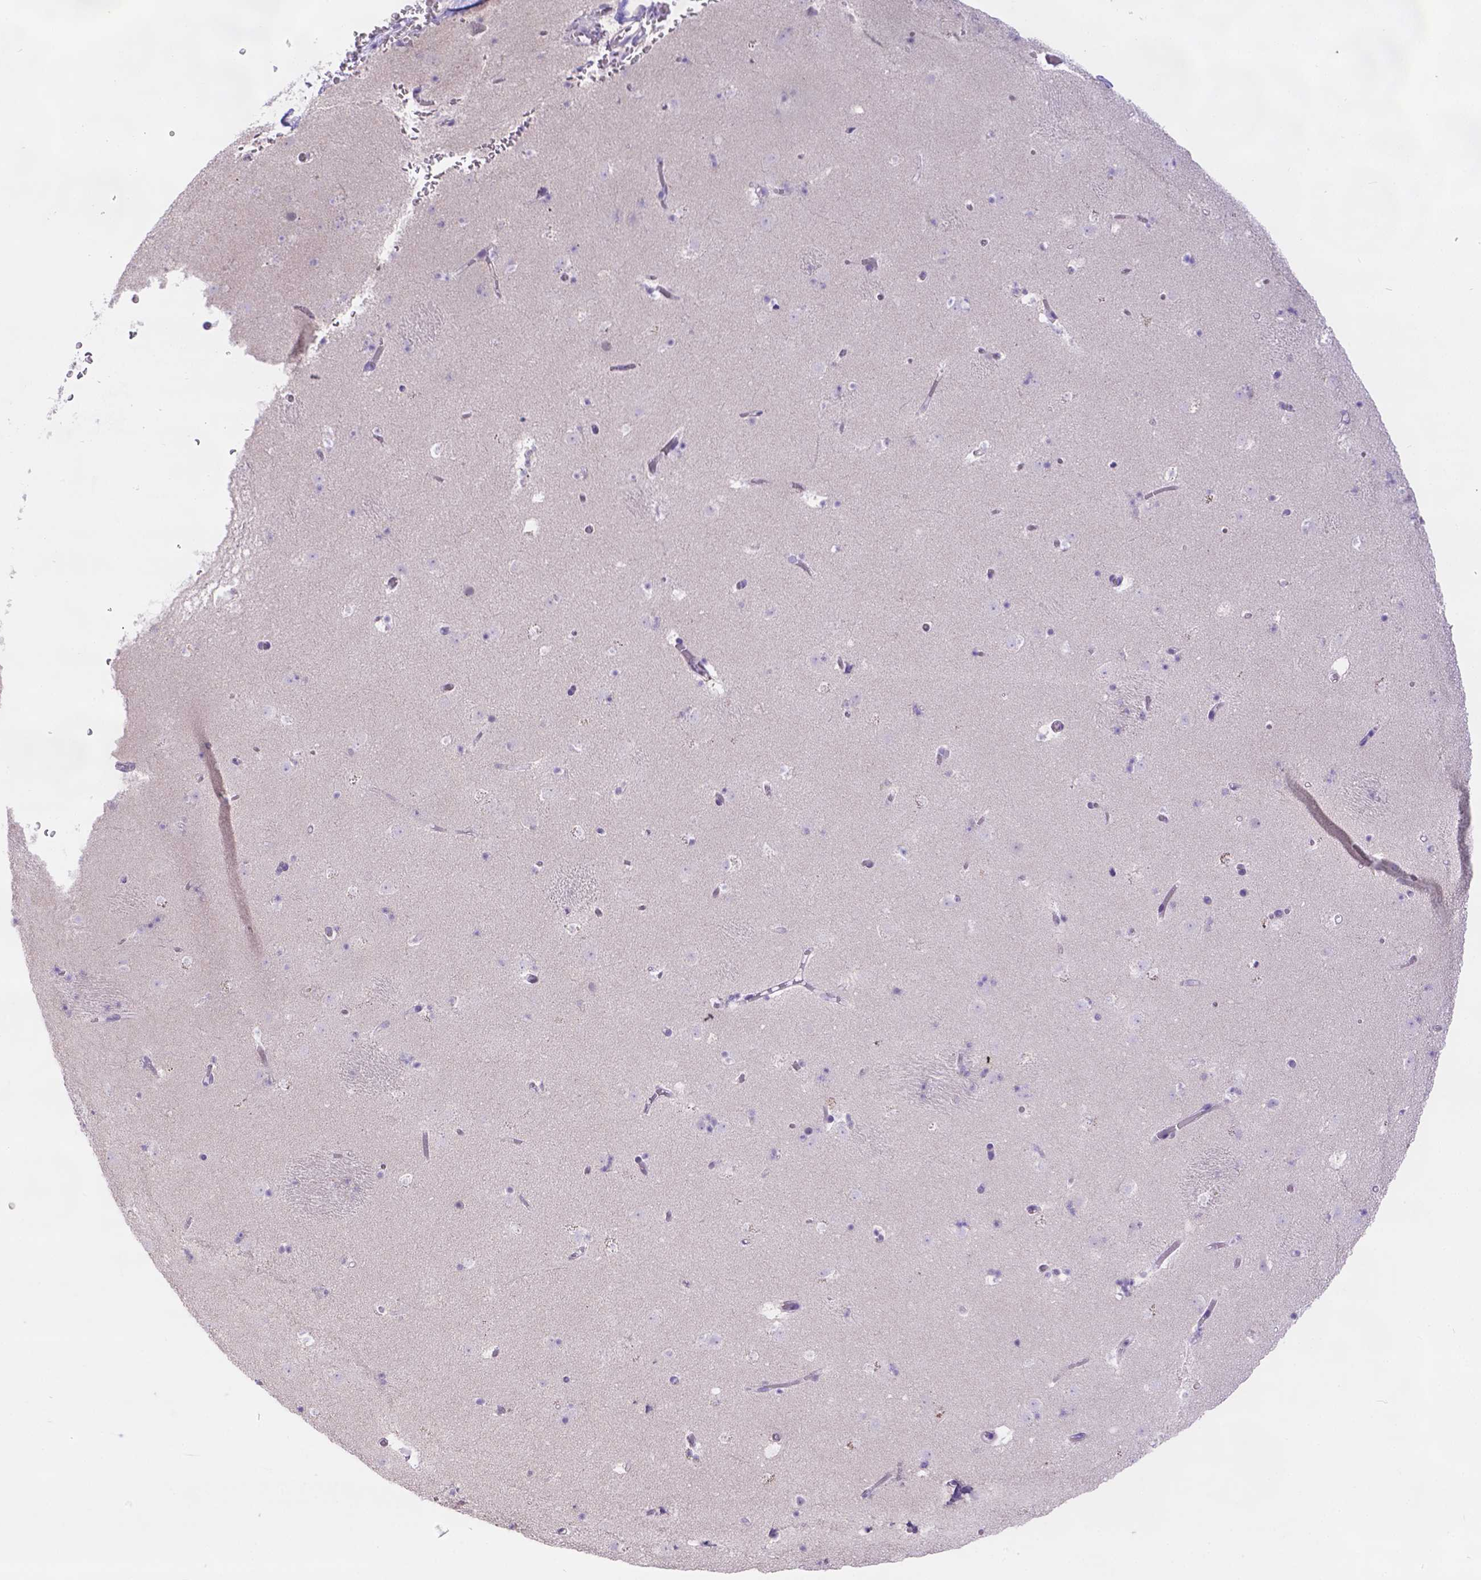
{"staining": {"intensity": "negative", "quantity": "none", "location": "none"}, "tissue": "caudate", "cell_type": "Glial cells", "image_type": "normal", "snomed": [{"axis": "morphology", "description": "Normal tissue, NOS"}, {"axis": "topography", "description": "Lateral ventricle wall"}], "caption": "Glial cells are negative for protein expression in benign human caudate.", "gene": "CD96", "patient": {"sex": "female", "age": 42}}